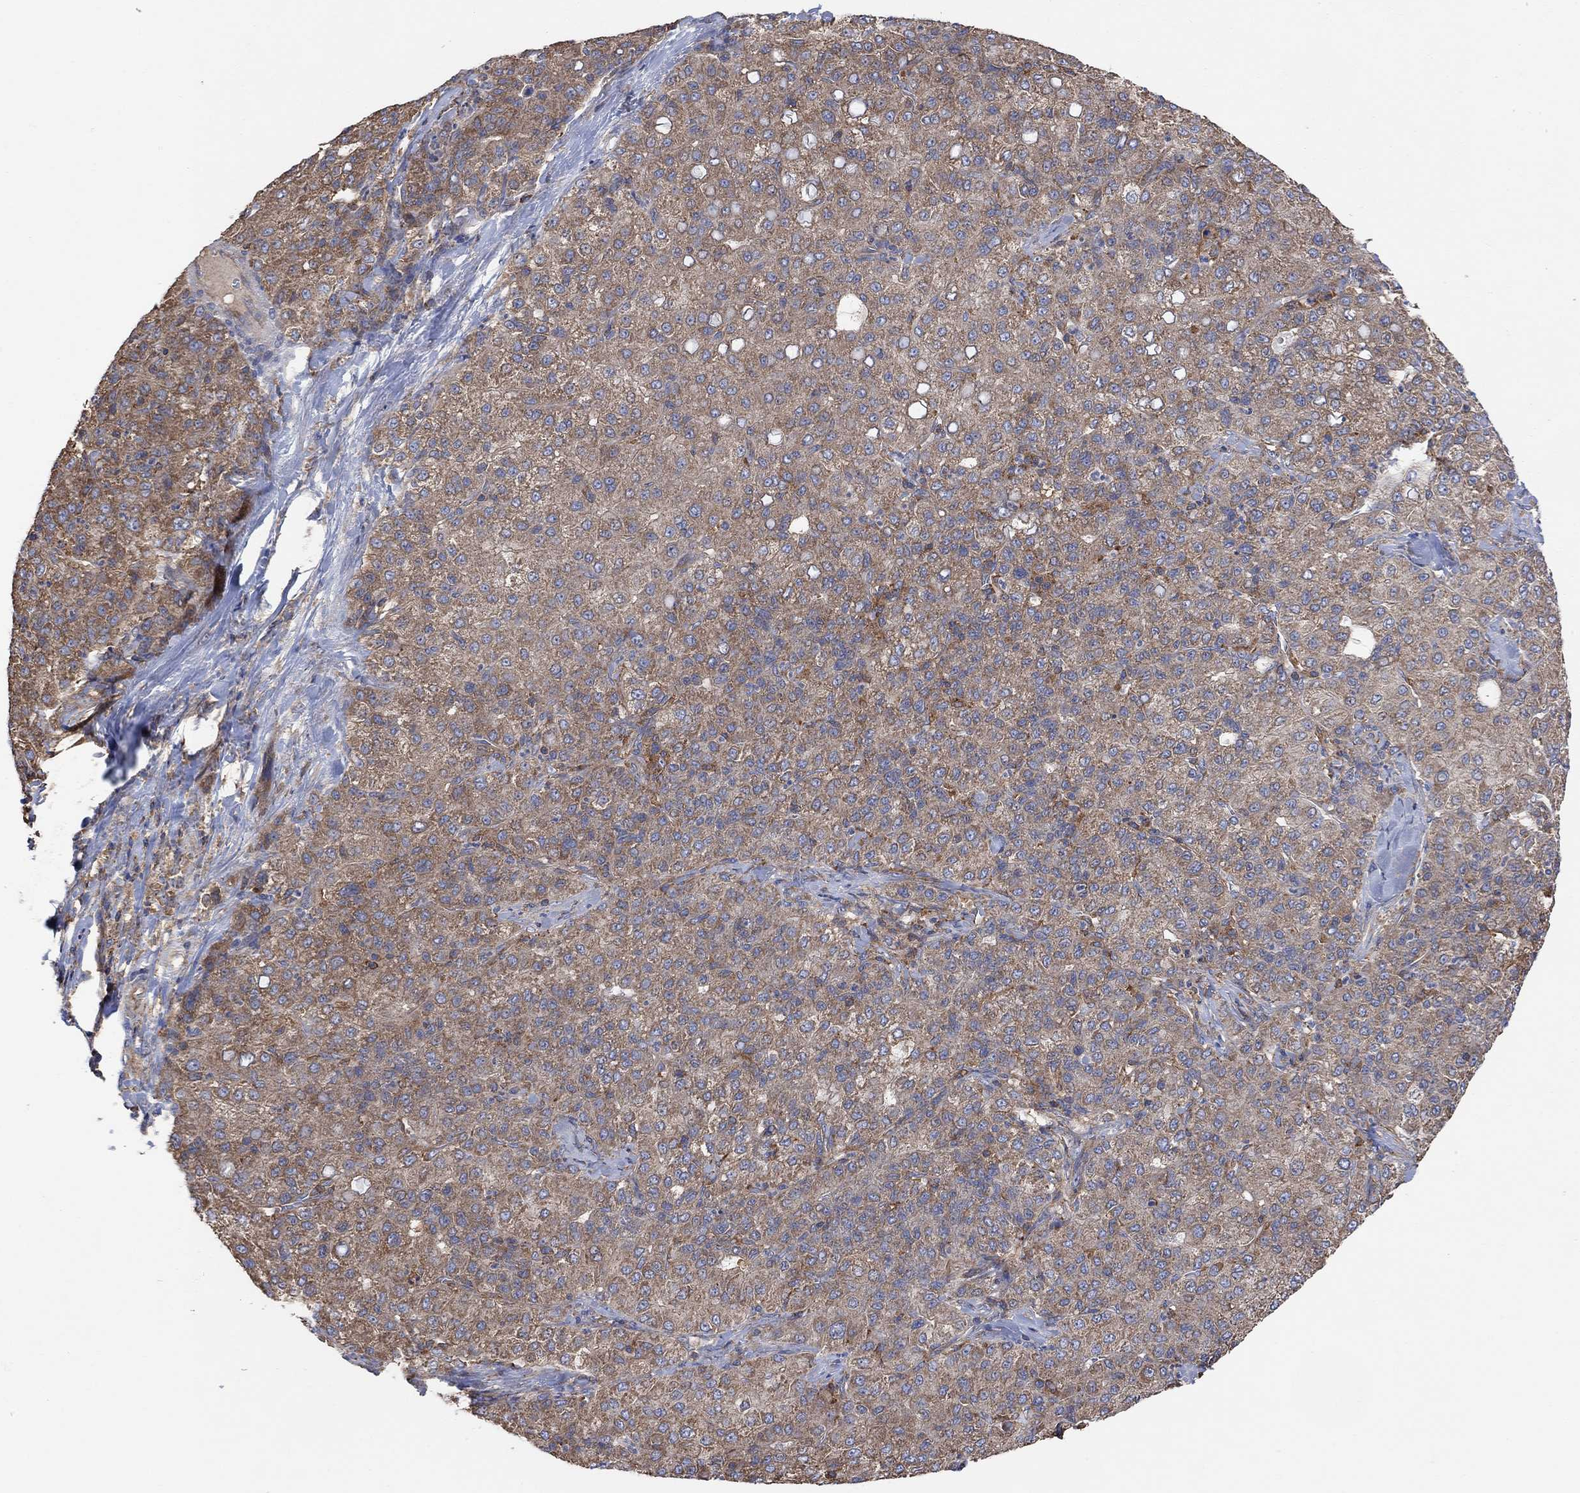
{"staining": {"intensity": "moderate", "quantity": ">75%", "location": "cytoplasmic/membranous"}, "tissue": "liver cancer", "cell_type": "Tumor cells", "image_type": "cancer", "snomed": [{"axis": "morphology", "description": "Carcinoma, Hepatocellular, NOS"}, {"axis": "topography", "description": "Liver"}], "caption": "Immunohistochemistry (IHC) (DAB (3,3'-diaminobenzidine)) staining of hepatocellular carcinoma (liver) exhibits moderate cytoplasmic/membranous protein positivity in approximately >75% of tumor cells. (IHC, brightfield microscopy, high magnification).", "gene": "BLOC1S3", "patient": {"sex": "male", "age": 65}}